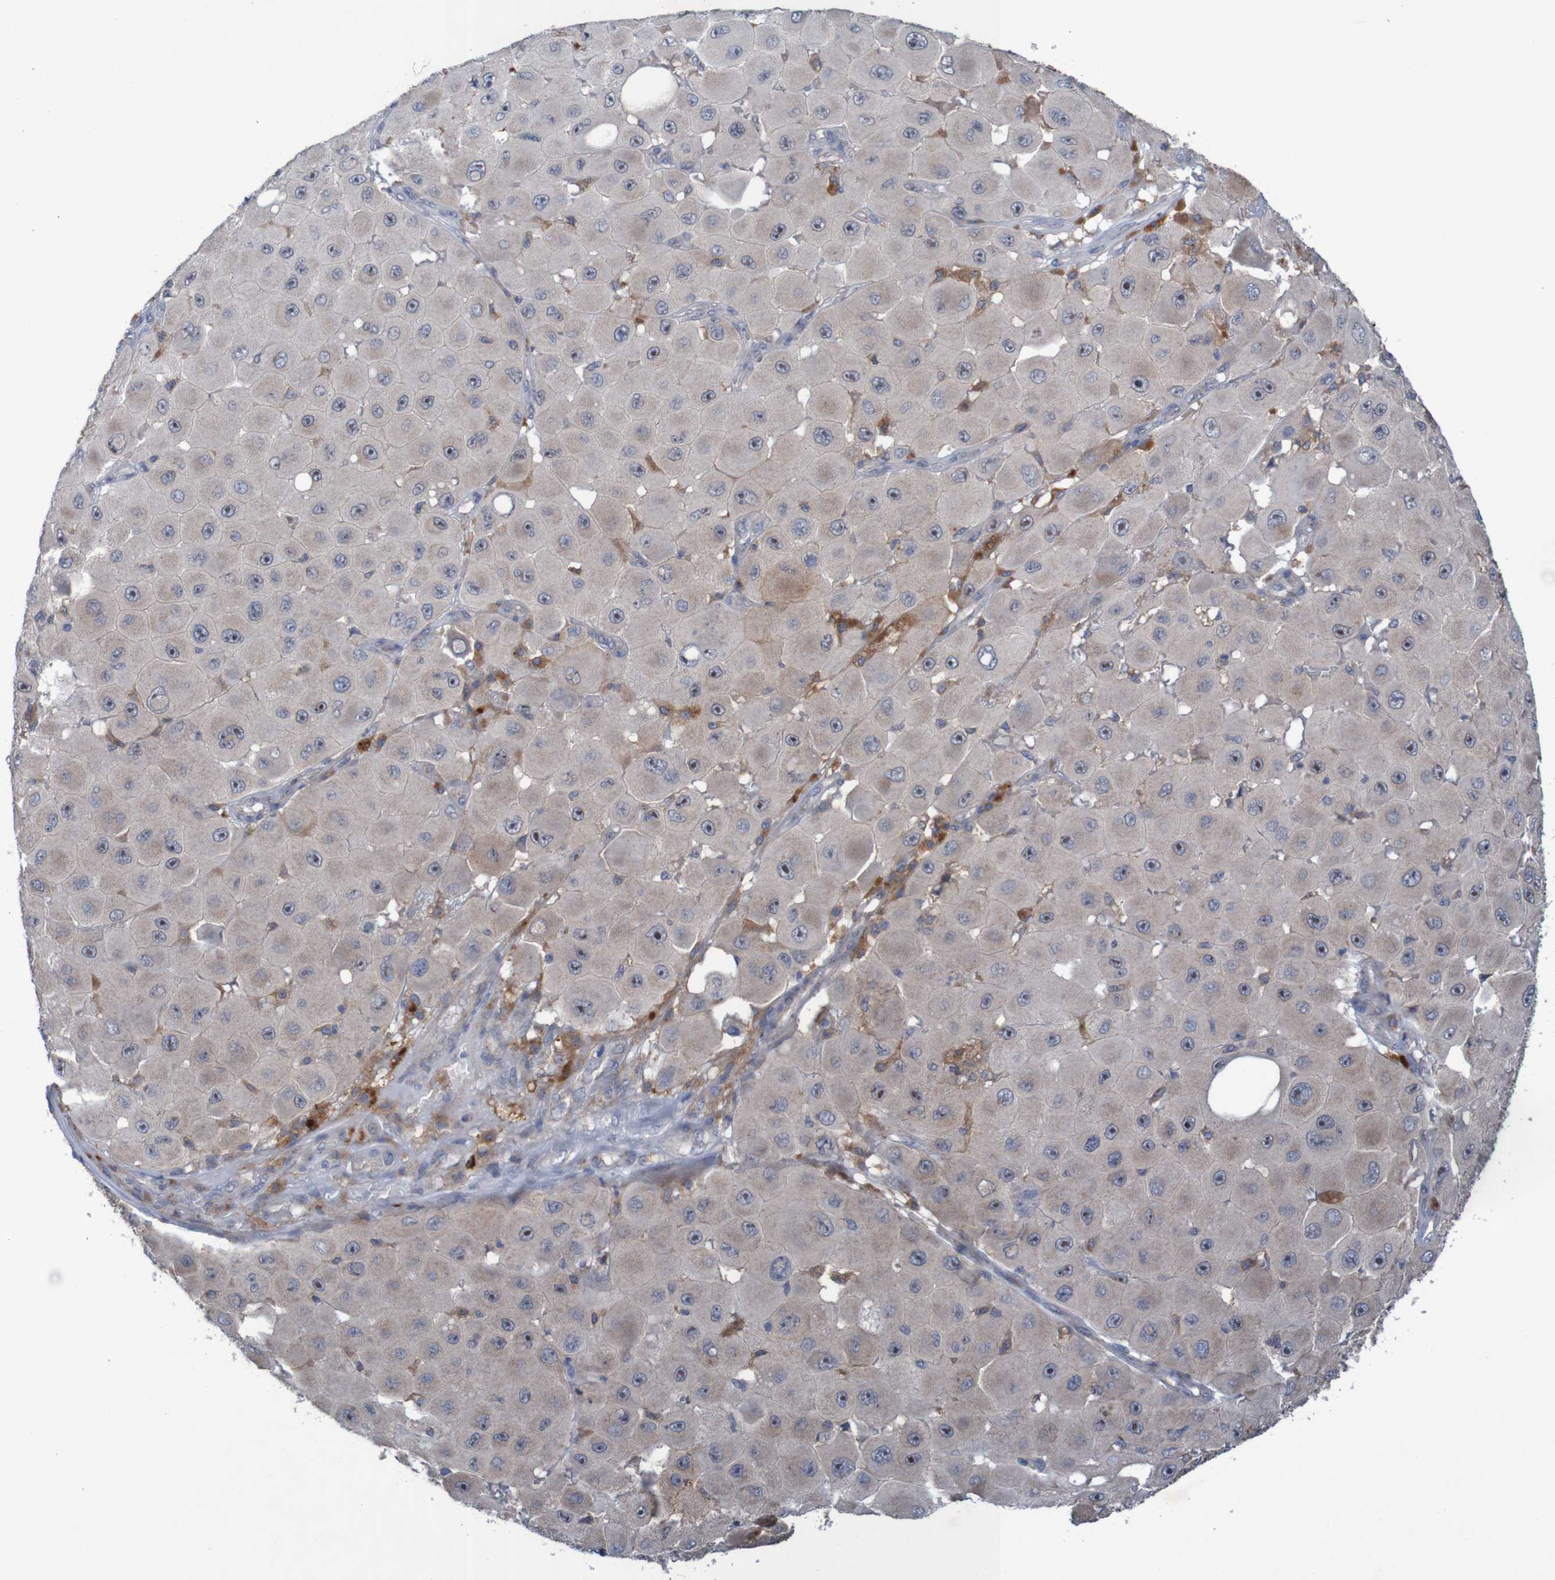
{"staining": {"intensity": "weak", "quantity": ">75%", "location": "cytoplasmic/membranous"}, "tissue": "melanoma", "cell_type": "Tumor cells", "image_type": "cancer", "snomed": [{"axis": "morphology", "description": "Malignant melanoma, NOS"}, {"axis": "topography", "description": "Skin"}], "caption": "A photomicrograph of human malignant melanoma stained for a protein displays weak cytoplasmic/membranous brown staining in tumor cells. The protein of interest is shown in brown color, while the nuclei are stained blue.", "gene": "ANGPT4", "patient": {"sex": "female", "age": 81}}